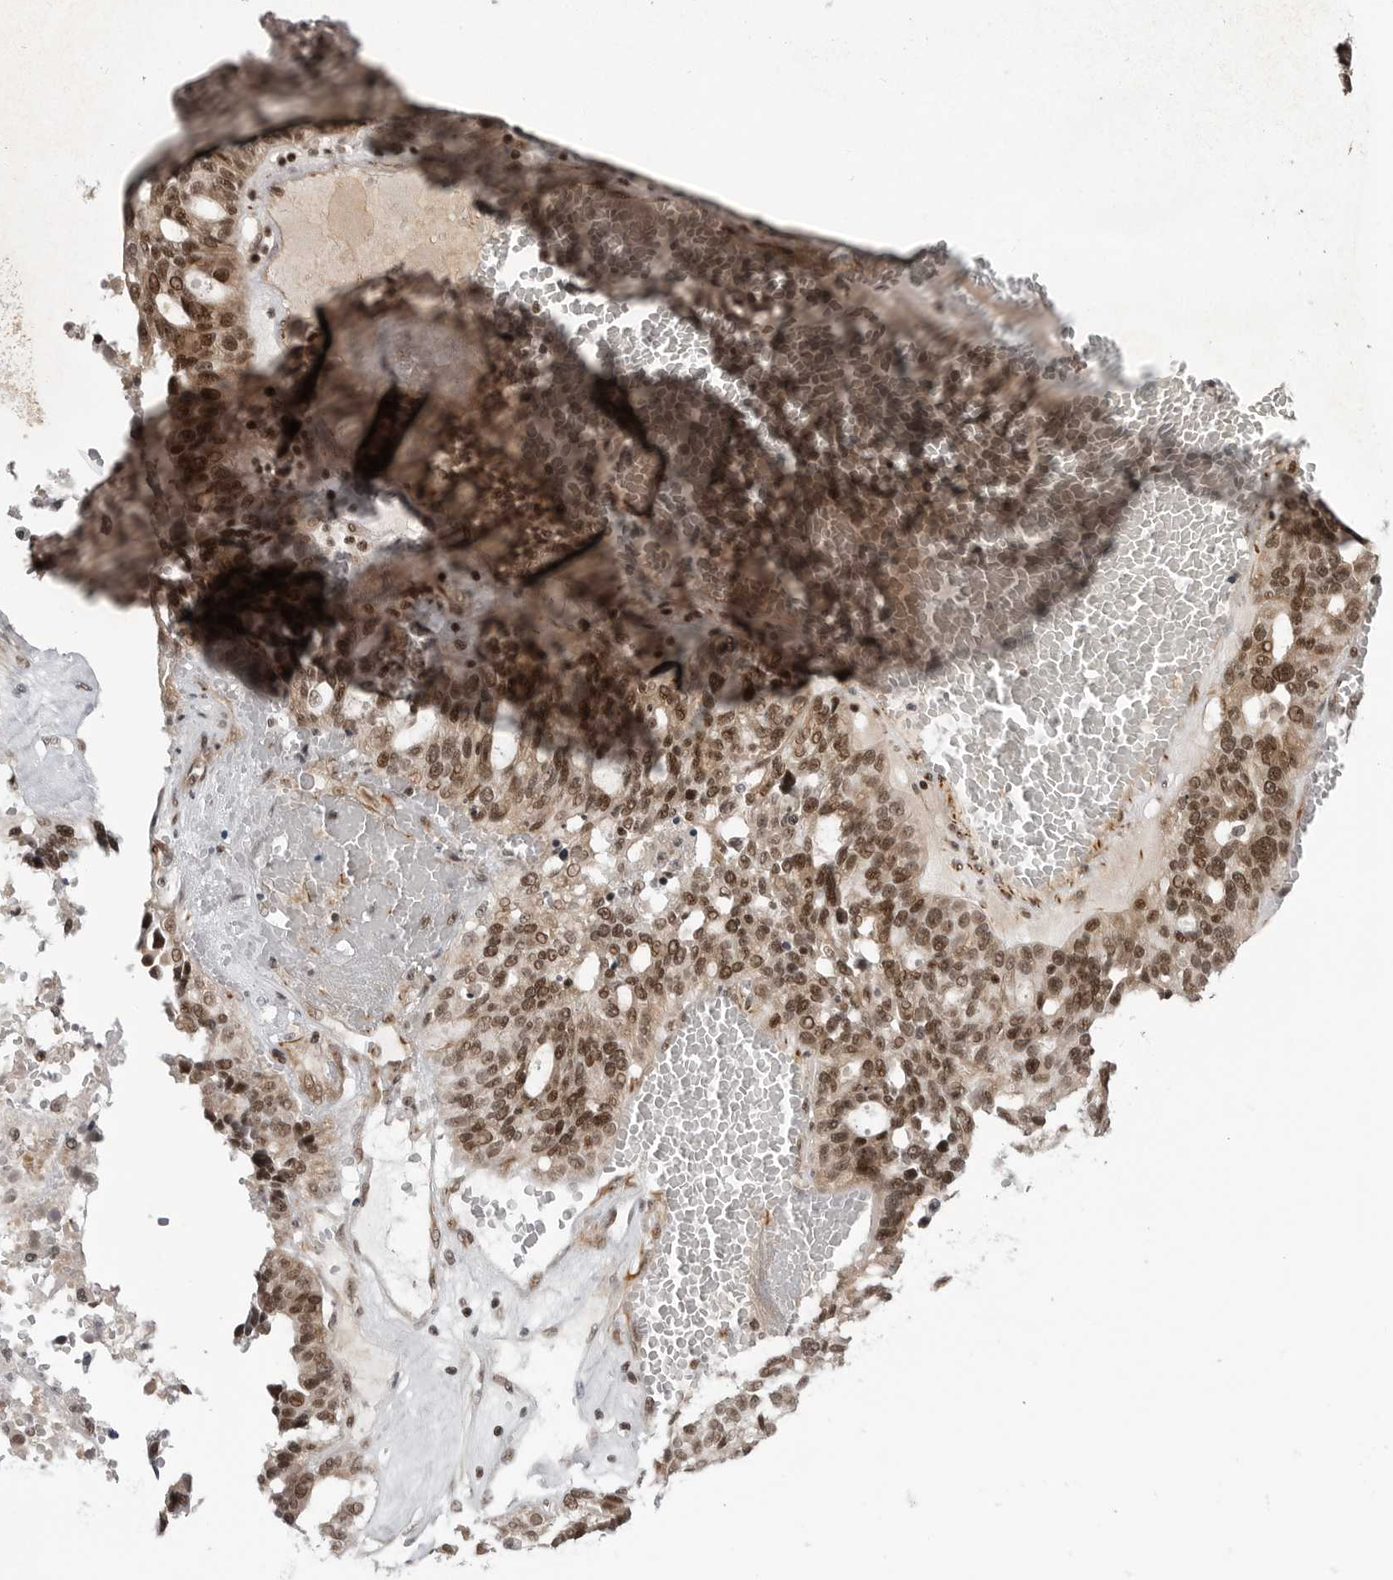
{"staining": {"intensity": "moderate", "quantity": ">75%", "location": "nuclear"}, "tissue": "ovarian cancer", "cell_type": "Tumor cells", "image_type": "cancer", "snomed": [{"axis": "morphology", "description": "Cystadenocarcinoma, serous, NOS"}, {"axis": "topography", "description": "Ovary"}], "caption": "IHC histopathology image of human ovarian serous cystadenocarcinoma stained for a protein (brown), which reveals medium levels of moderate nuclear expression in about >75% of tumor cells.", "gene": "TRIM66", "patient": {"sex": "female", "age": 59}}